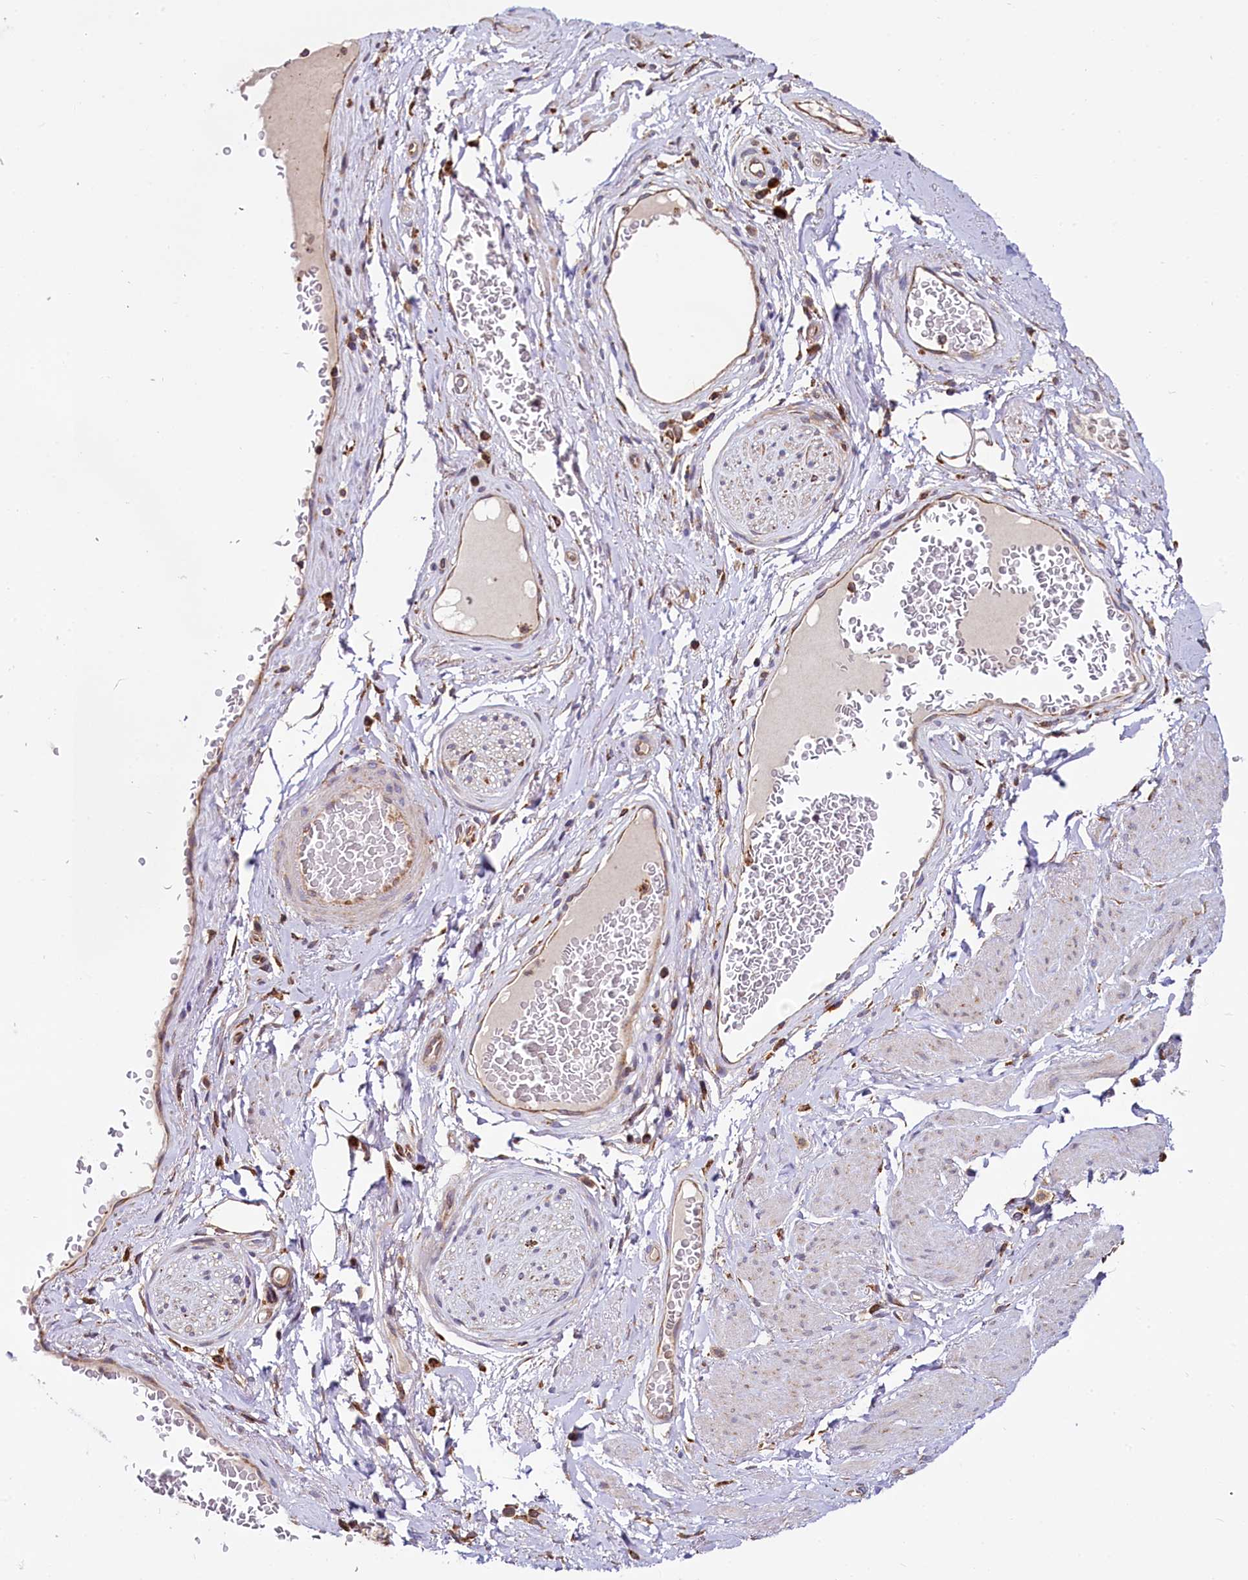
{"staining": {"intensity": "negative", "quantity": "none", "location": "none"}, "tissue": "adipose tissue", "cell_type": "Adipocytes", "image_type": "normal", "snomed": [{"axis": "morphology", "description": "Normal tissue, NOS"}, {"axis": "morphology", "description": "Adenocarcinoma, NOS"}, {"axis": "topography", "description": "Rectum"}, {"axis": "topography", "description": "Vagina"}, {"axis": "topography", "description": "Peripheral nerve tissue"}], "caption": "Immunohistochemistry photomicrograph of benign adipose tissue stained for a protein (brown), which exhibits no positivity in adipocytes.", "gene": "UFM1", "patient": {"sex": "female", "age": 71}}